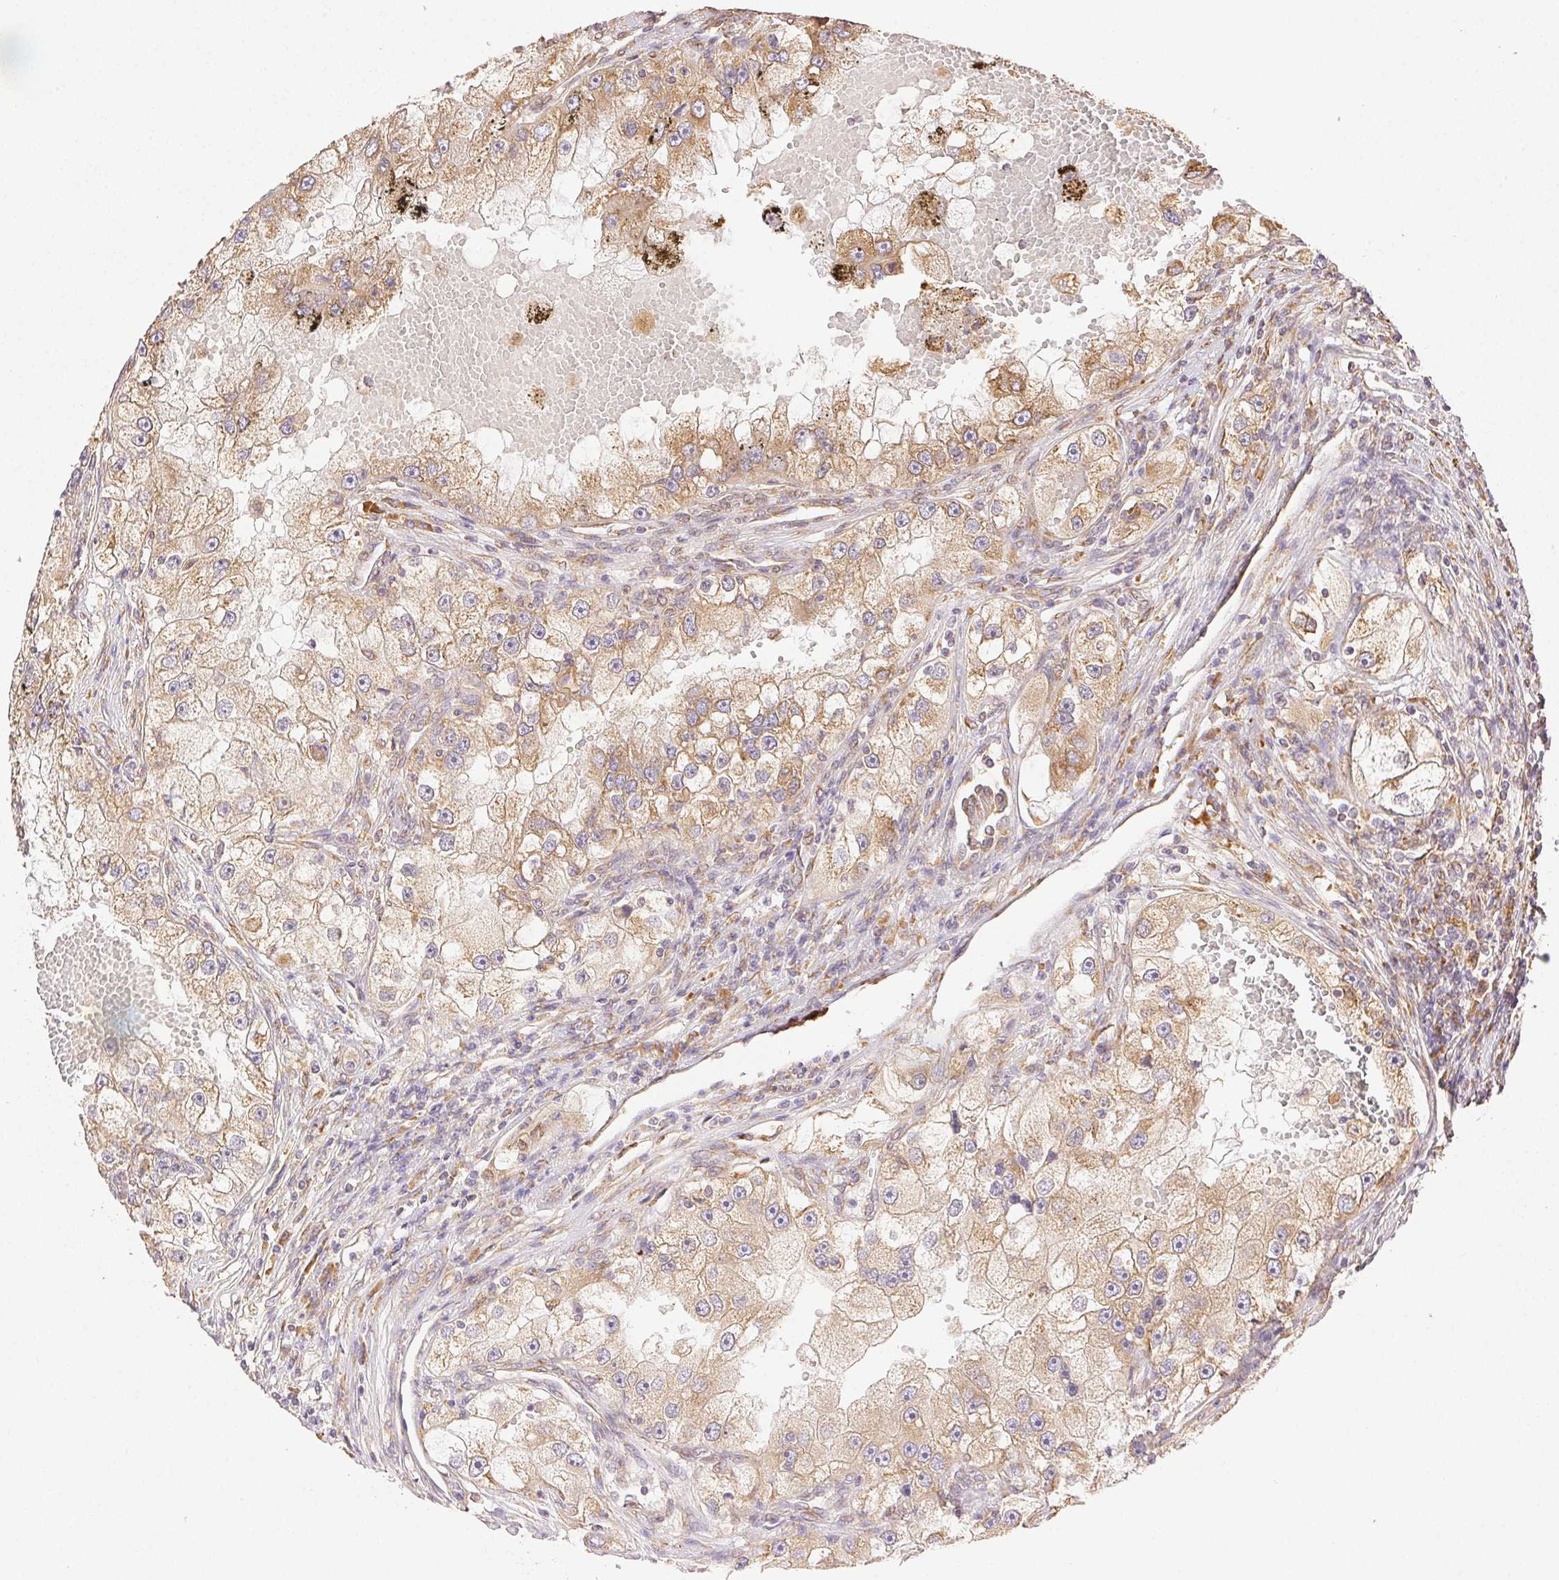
{"staining": {"intensity": "moderate", "quantity": ">75%", "location": "cytoplasmic/membranous"}, "tissue": "renal cancer", "cell_type": "Tumor cells", "image_type": "cancer", "snomed": [{"axis": "morphology", "description": "Adenocarcinoma, NOS"}, {"axis": "topography", "description": "Kidney"}], "caption": "Renal adenocarcinoma tissue shows moderate cytoplasmic/membranous staining in about >75% of tumor cells", "gene": "ENTREP1", "patient": {"sex": "male", "age": 63}}